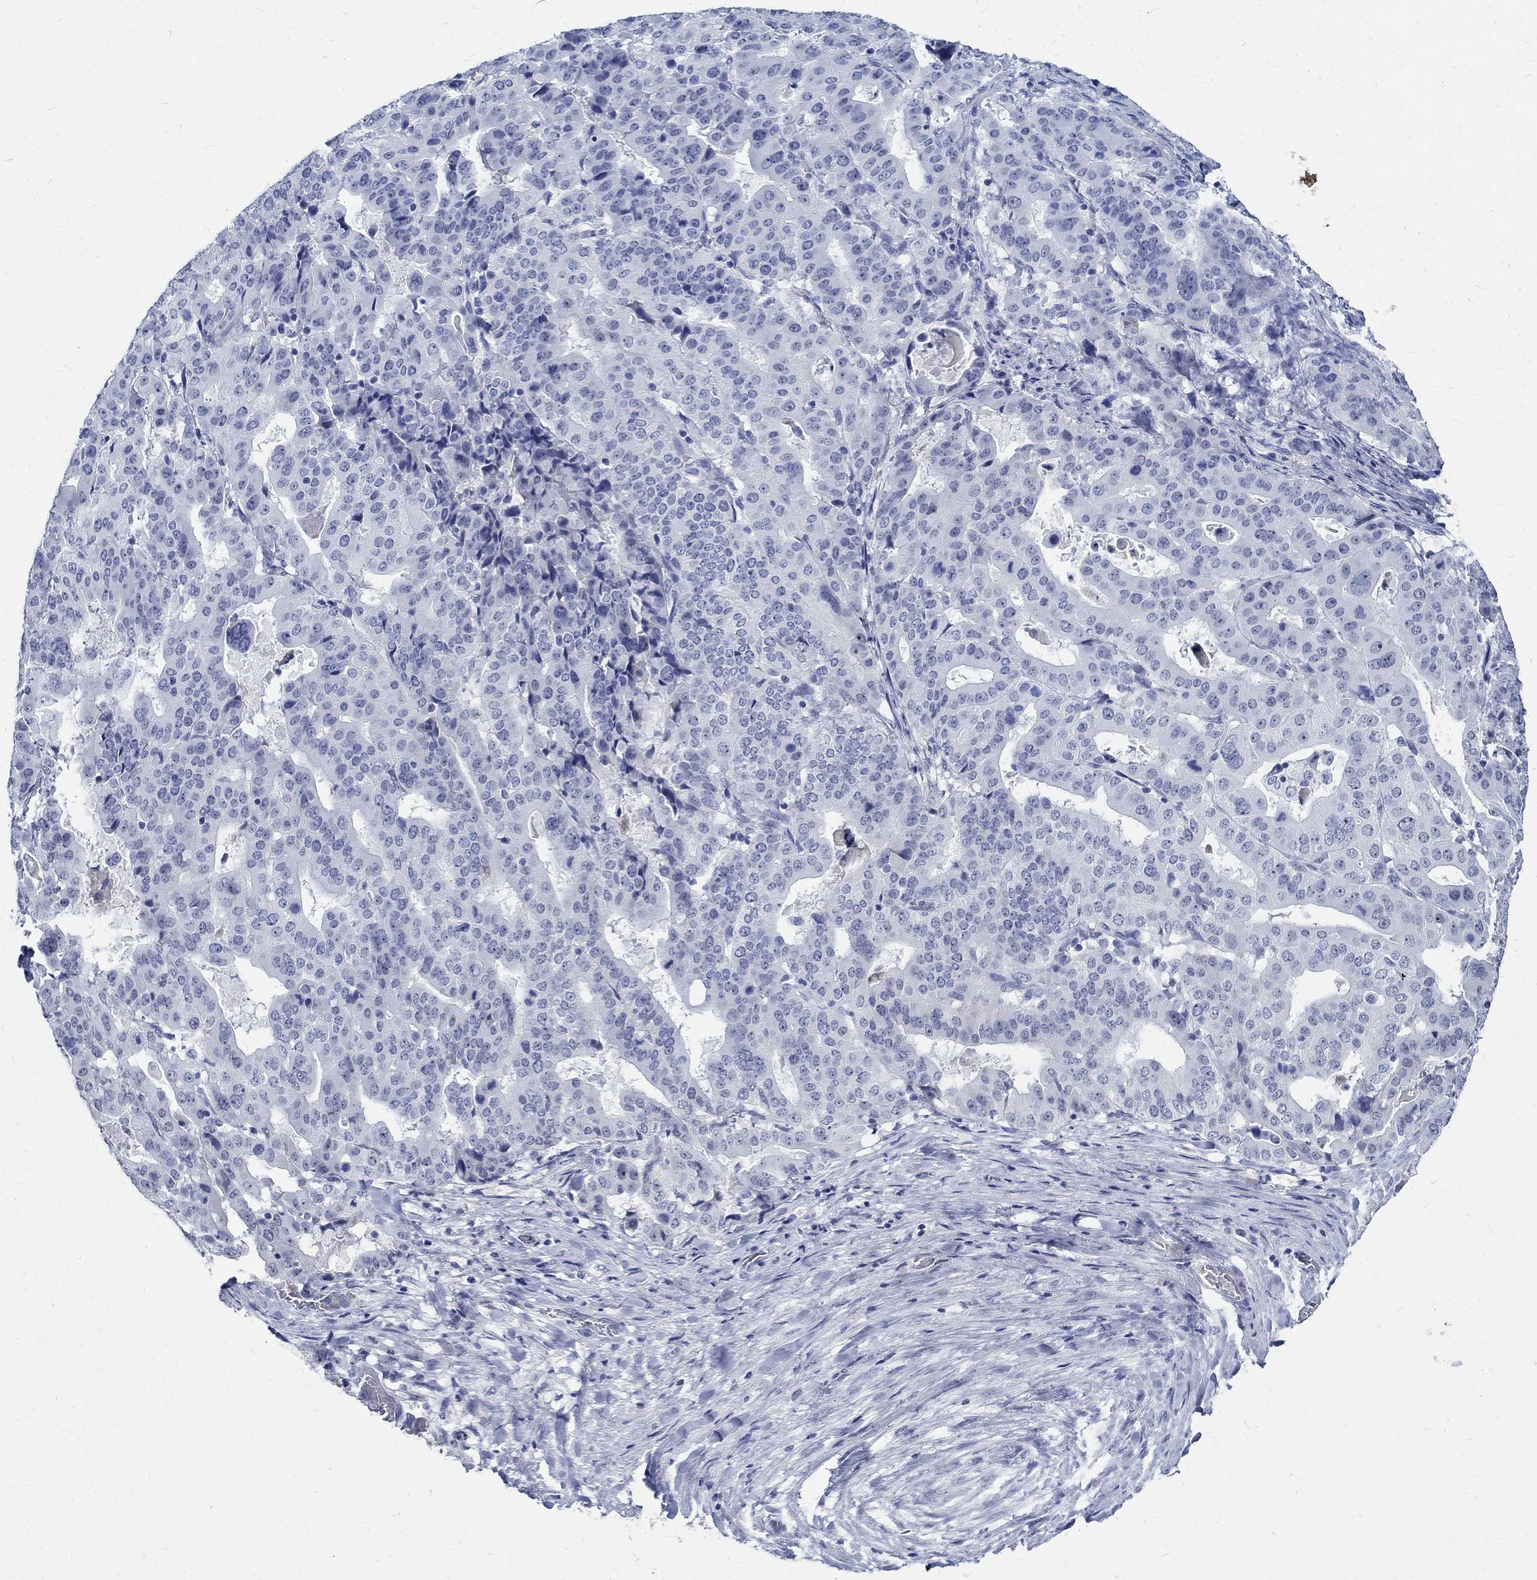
{"staining": {"intensity": "negative", "quantity": "none", "location": "none"}, "tissue": "stomach cancer", "cell_type": "Tumor cells", "image_type": "cancer", "snomed": [{"axis": "morphology", "description": "Adenocarcinoma, NOS"}, {"axis": "topography", "description": "Stomach"}], "caption": "A photomicrograph of human stomach cancer is negative for staining in tumor cells.", "gene": "BSPRY", "patient": {"sex": "male", "age": 48}}